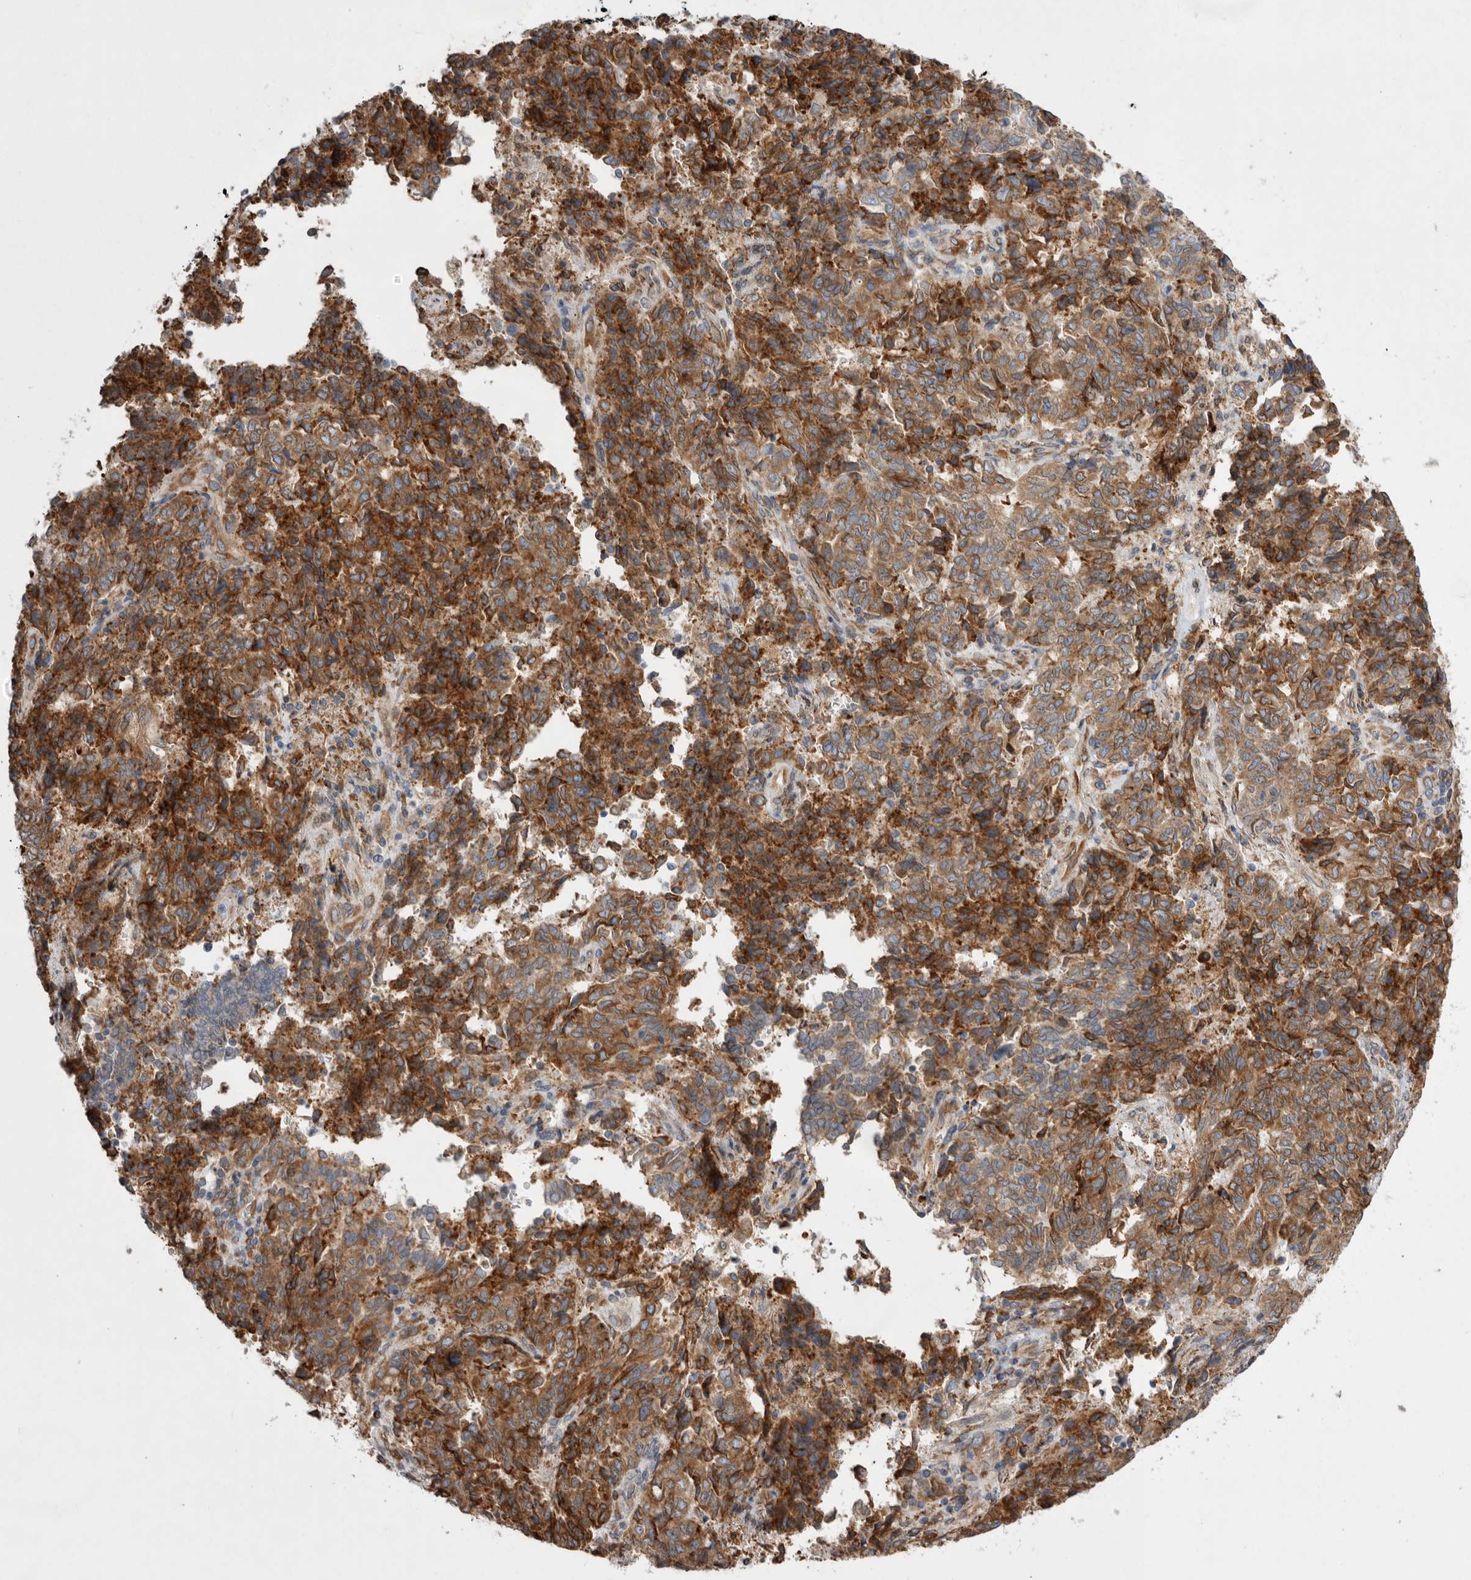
{"staining": {"intensity": "moderate", "quantity": ">75%", "location": "cytoplasmic/membranous"}, "tissue": "endometrial cancer", "cell_type": "Tumor cells", "image_type": "cancer", "snomed": [{"axis": "morphology", "description": "Adenocarcinoma, NOS"}, {"axis": "topography", "description": "Endometrium"}], "caption": "This image reveals immunohistochemistry staining of endometrial adenocarcinoma, with medium moderate cytoplasmic/membranous positivity in approximately >75% of tumor cells.", "gene": "GANAB", "patient": {"sex": "female", "age": 80}}